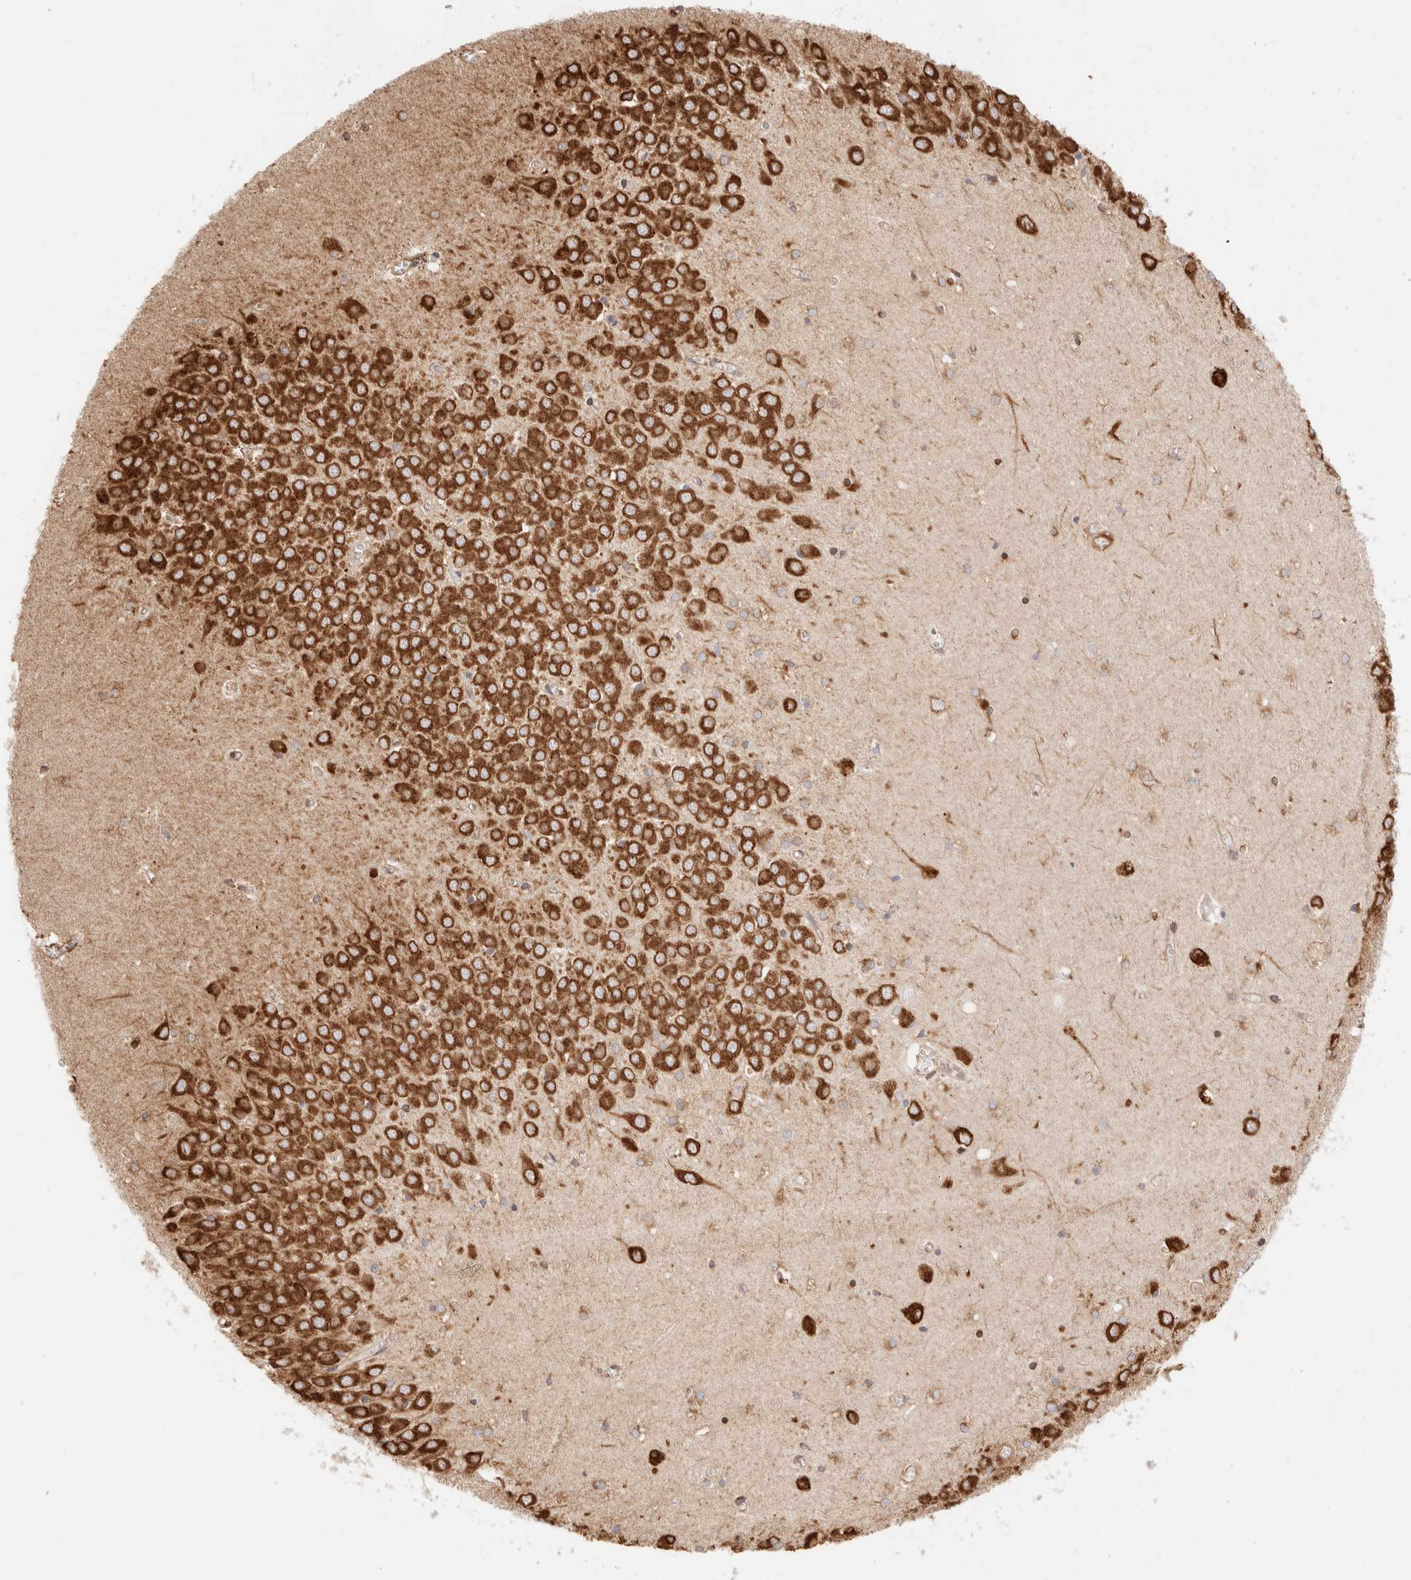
{"staining": {"intensity": "moderate", "quantity": ">75%", "location": "cytoplasmic/membranous"}, "tissue": "hippocampus", "cell_type": "Glial cells", "image_type": "normal", "snomed": [{"axis": "morphology", "description": "Normal tissue, NOS"}, {"axis": "topography", "description": "Hippocampus"}], "caption": "Moderate cytoplasmic/membranous staining for a protein is seen in about >75% of glial cells of unremarkable hippocampus using immunohistochemistry.", "gene": "FER", "patient": {"sex": "male", "age": 70}}